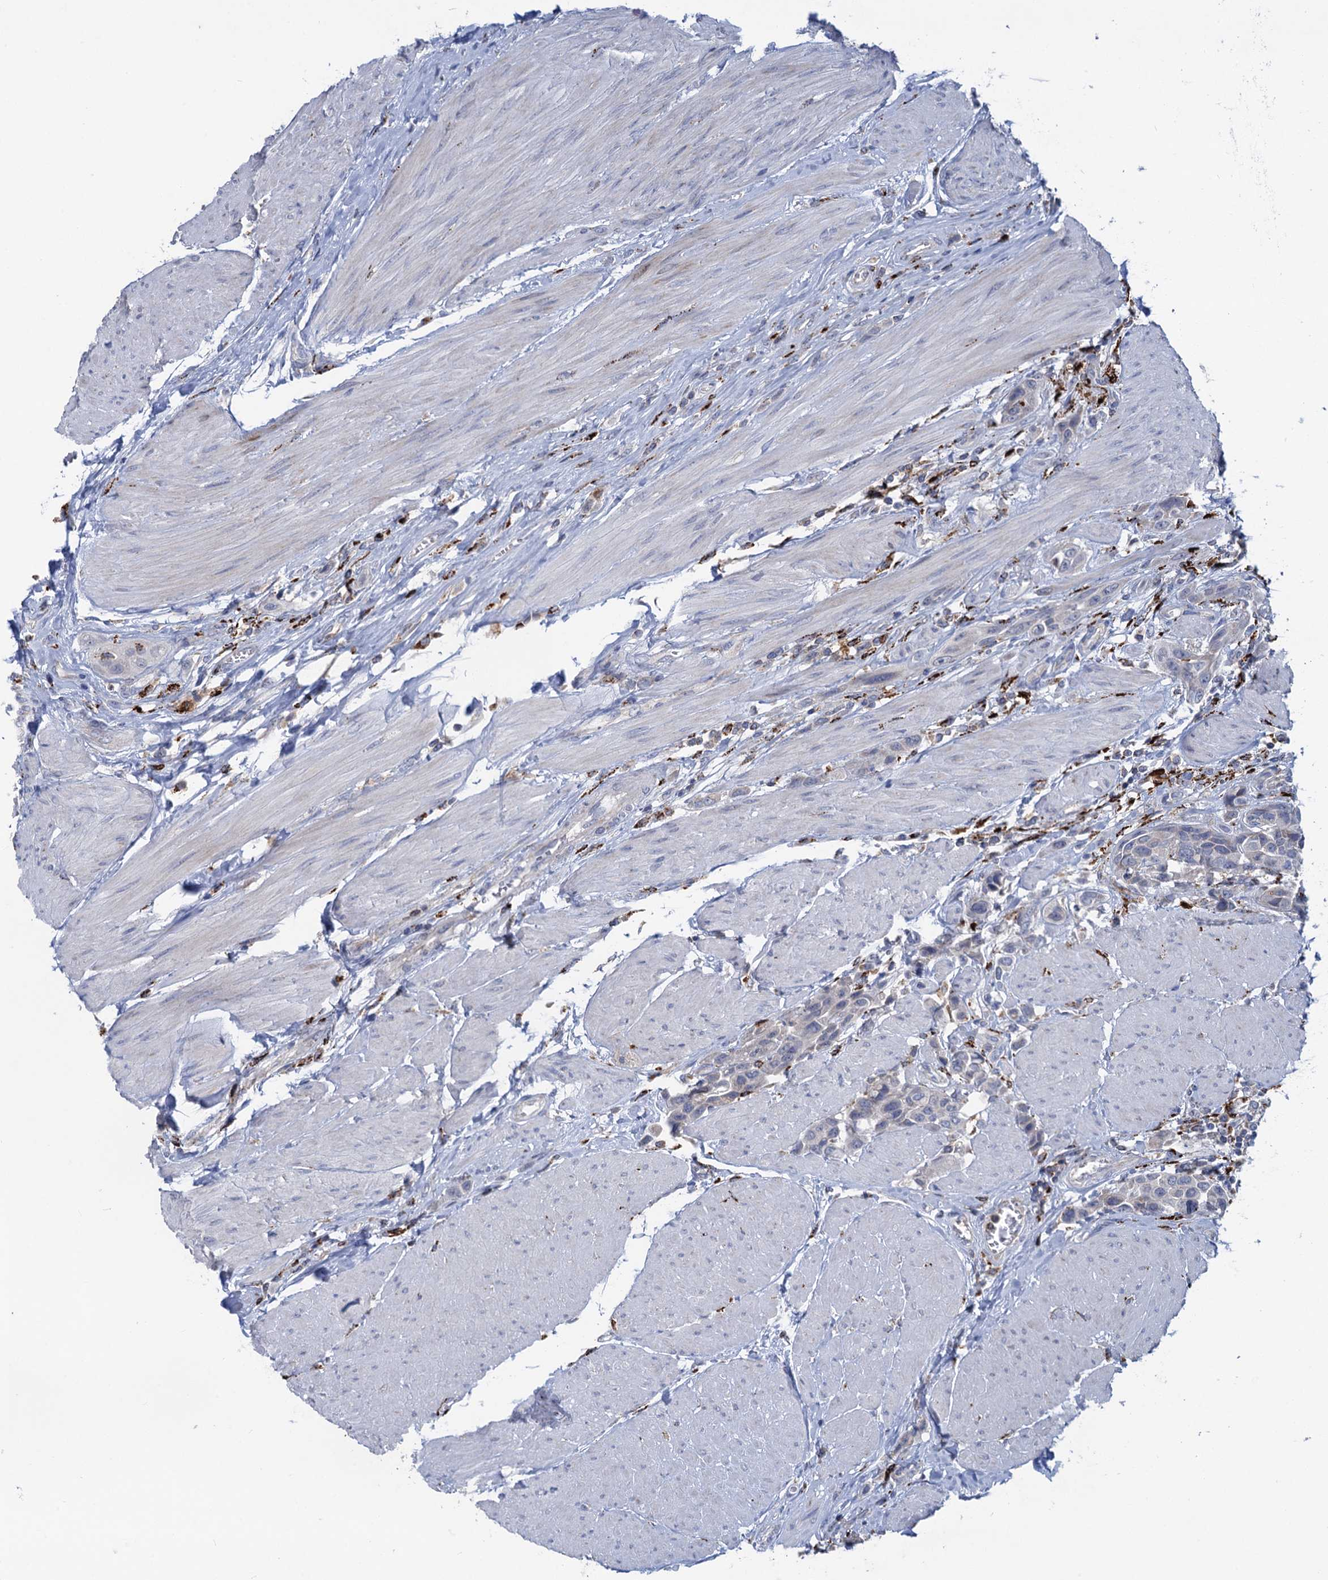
{"staining": {"intensity": "negative", "quantity": "none", "location": "none"}, "tissue": "urothelial cancer", "cell_type": "Tumor cells", "image_type": "cancer", "snomed": [{"axis": "morphology", "description": "Urothelial carcinoma, High grade"}, {"axis": "topography", "description": "Urinary bladder"}], "caption": "This is a histopathology image of immunohistochemistry (IHC) staining of high-grade urothelial carcinoma, which shows no expression in tumor cells.", "gene": "ANKS3", "patient": {"sex": "male", "age": 50}}